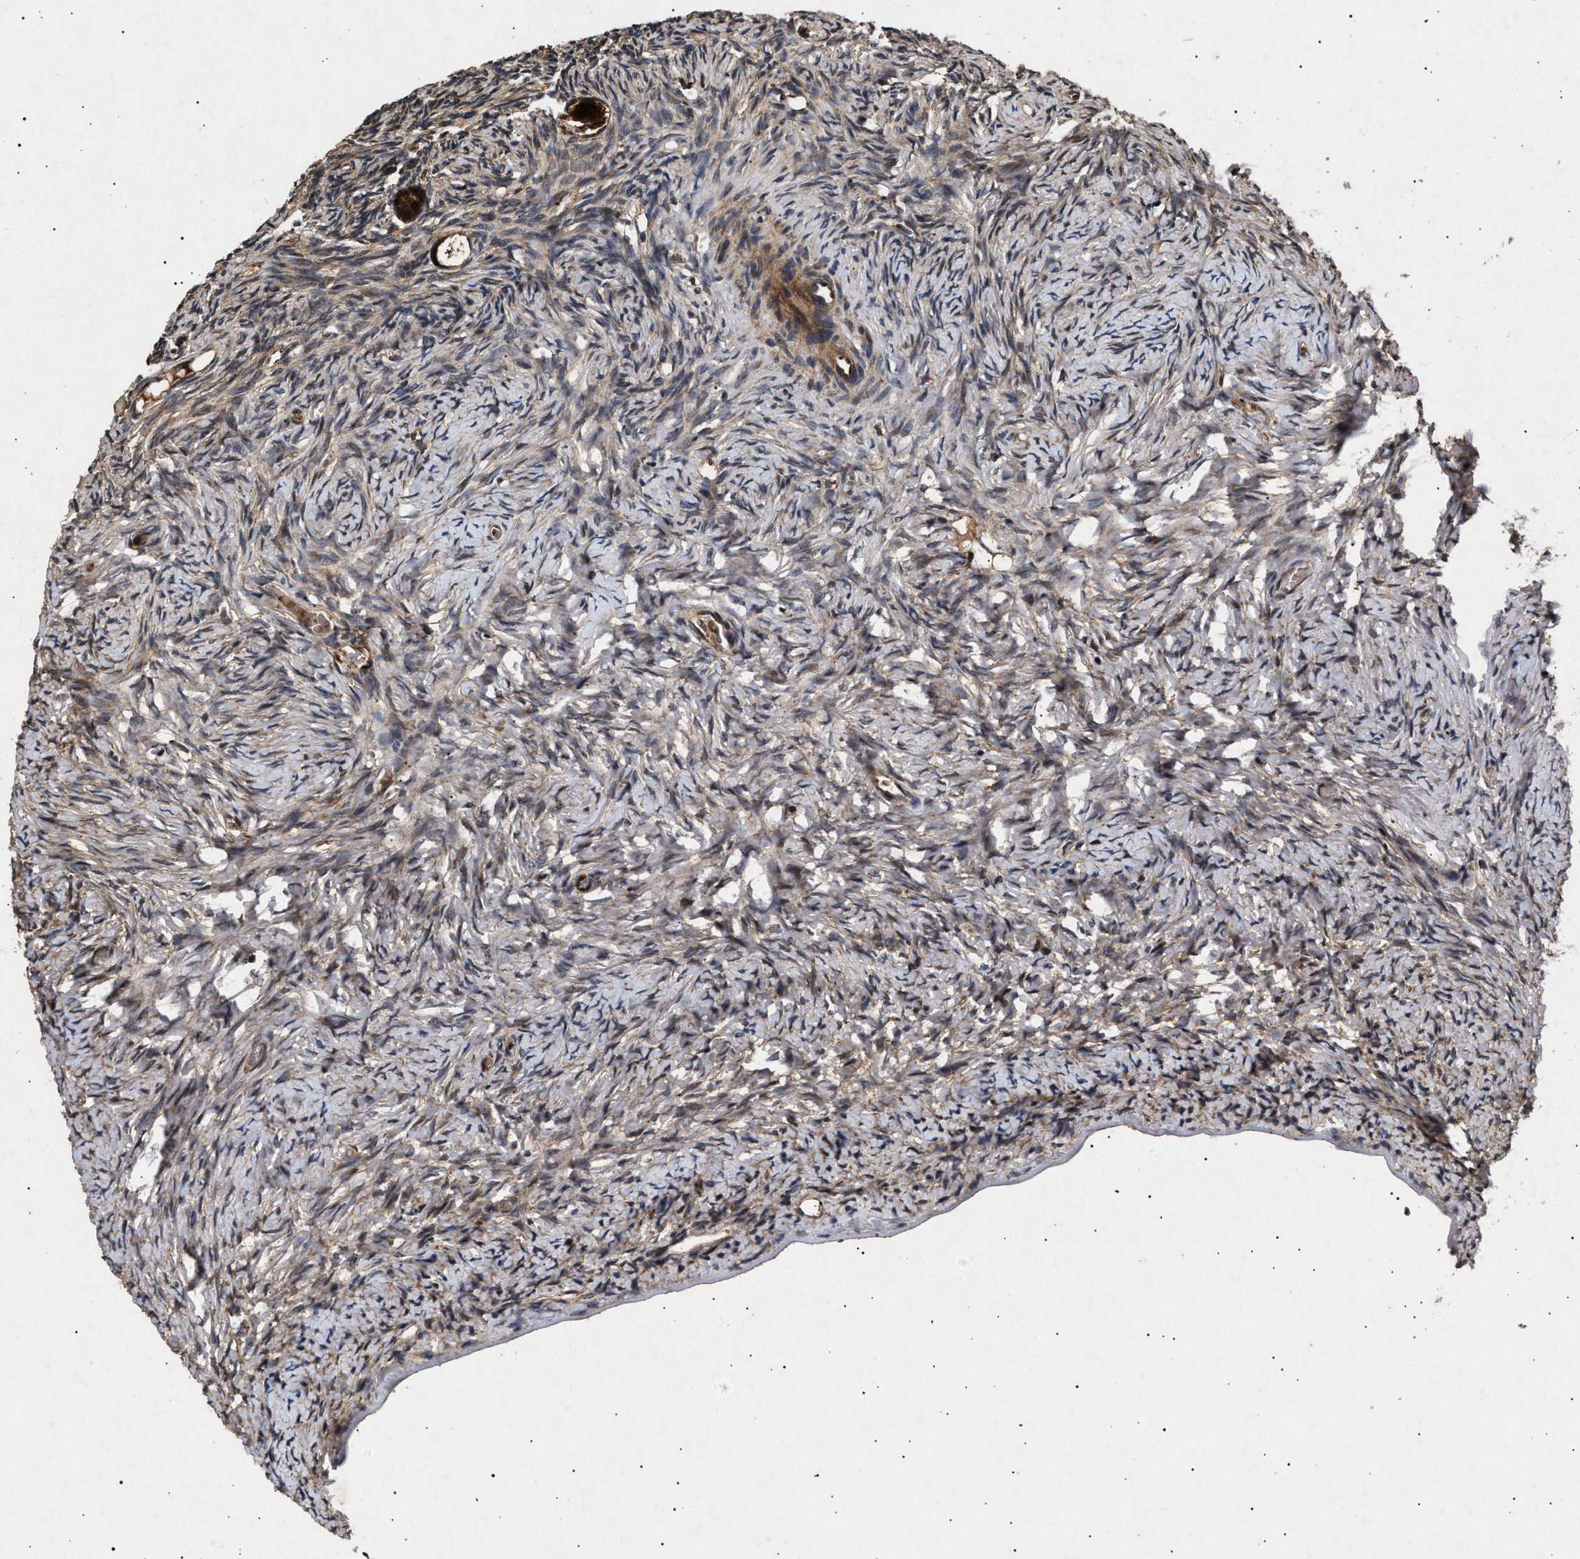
{"staining": {"intensity": "strong", "quantity": ">75%", "location": "cytoplasmic/membranous"}, "tissue": "ovary", "cell_type": "Follicle cells", "image_type": "normal", "snomed": [{"axis": "morphology", "description": "Normal tissue, NOS"}, {"axis": "topography", "description": "Ovary"}], "caption": "Normal ovary demonstrates strong cytoplasmic/membranous expression in about >75% of follicle cells, visualized by immunohistochemistry. Immunohistochemistry stains the protein of interest in brown and the nuclei are stained blue.", "gene": "ITGB5", "patient": {"sex": "female", "age": 27}}